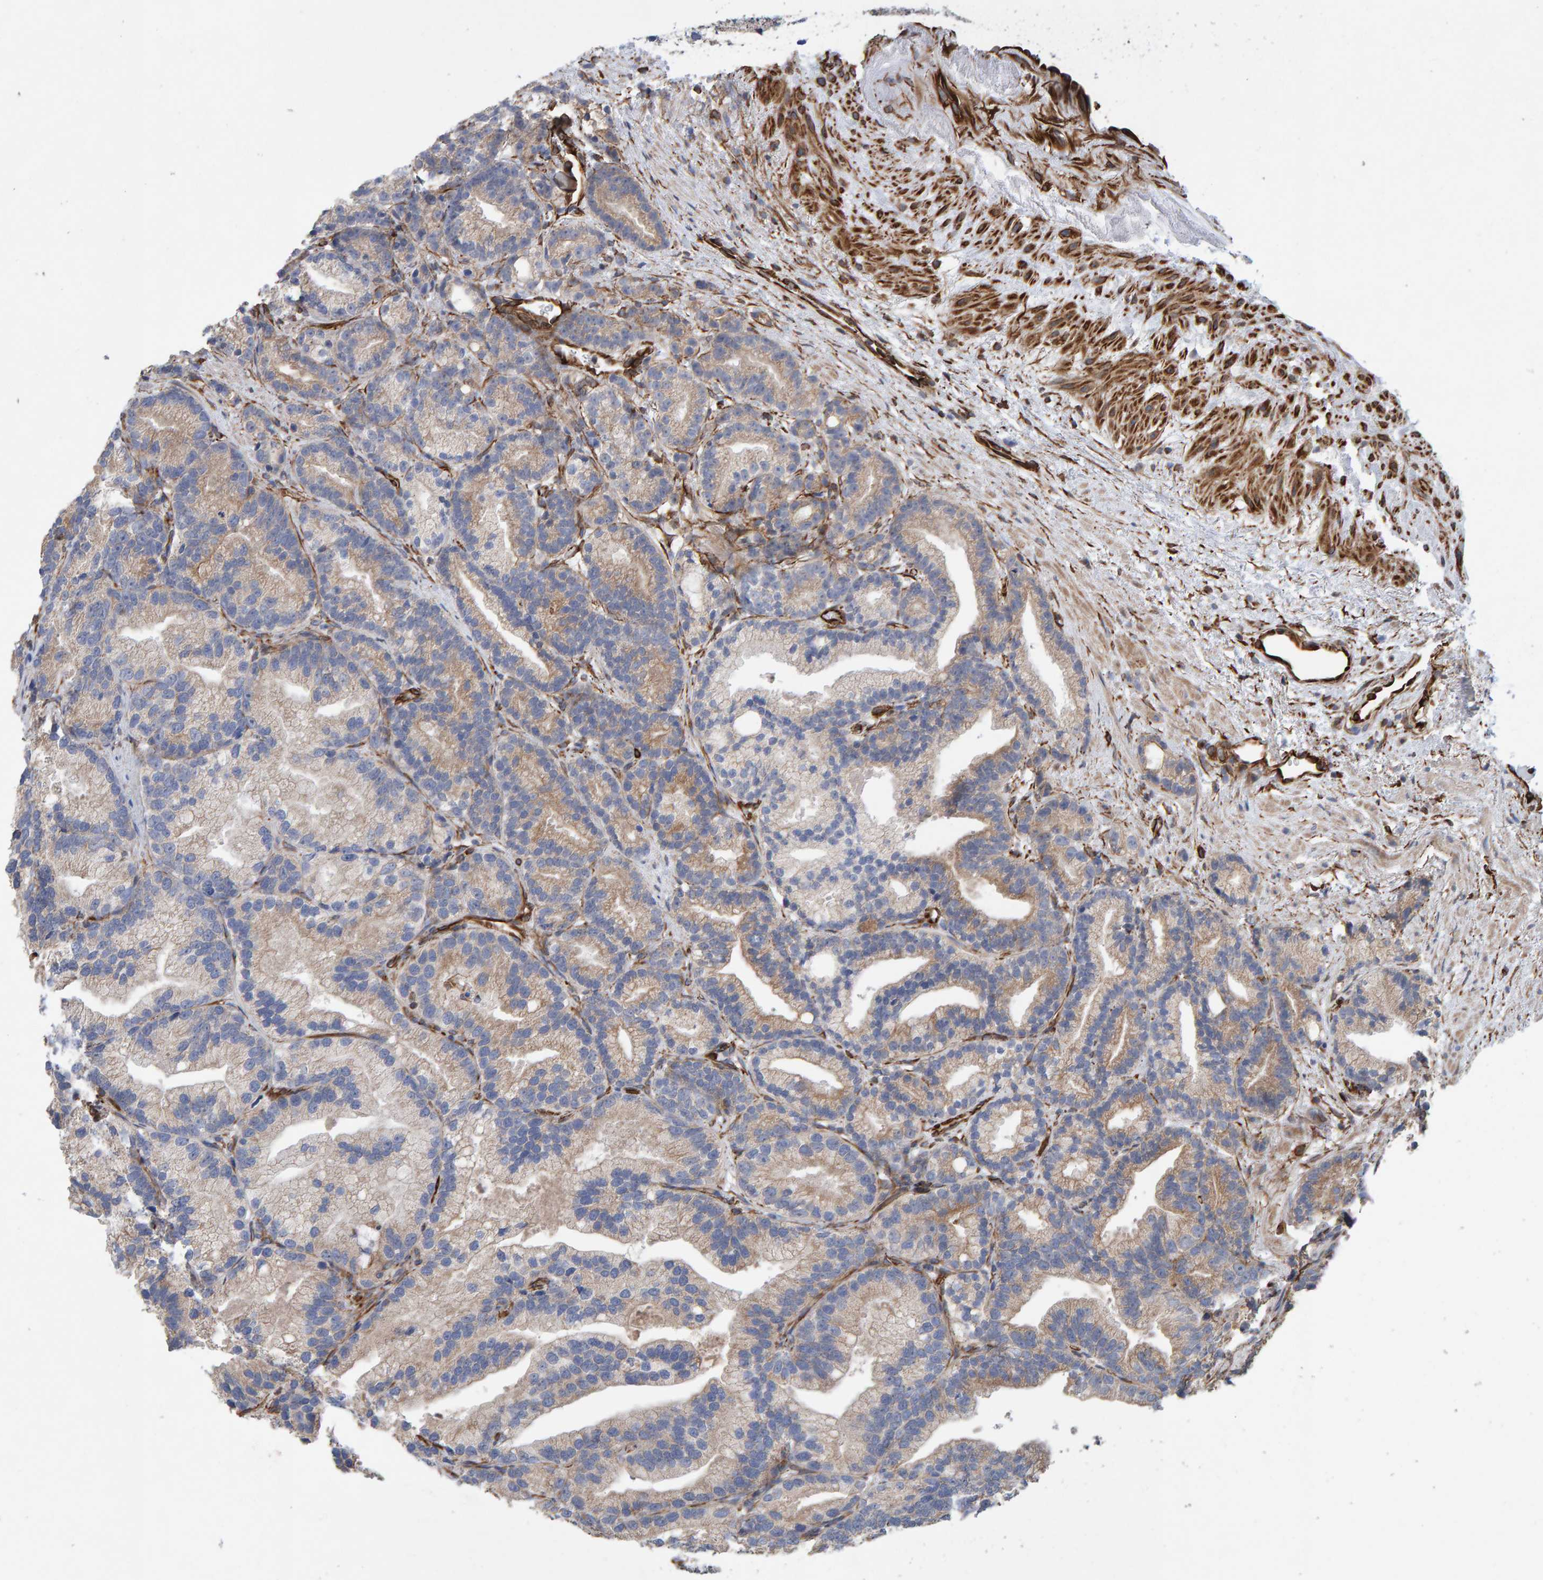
{"staining": {"intensity": "weak", "quantity": ">75%", "location": "cytoplasmic/membranous"}, "tissue": "prostate cancer", "cell_type": "Tumor cells", "image_type": "cancer", "snomed": [{"axis": "morphology", "description": "Adenocarcinoma, Low grade"}, {"axis": "topography", "description": "Prostate"}], "caption": "About >75% of tumor cells in human adenocarcinoma (low-grade) (prostate) reveal weak cytoplasmic/membranous protein positivity as visualized by brown immunohistochemical staining.", "gene": "ZNF347", "patient": {"sex": "male", "age": 89}}